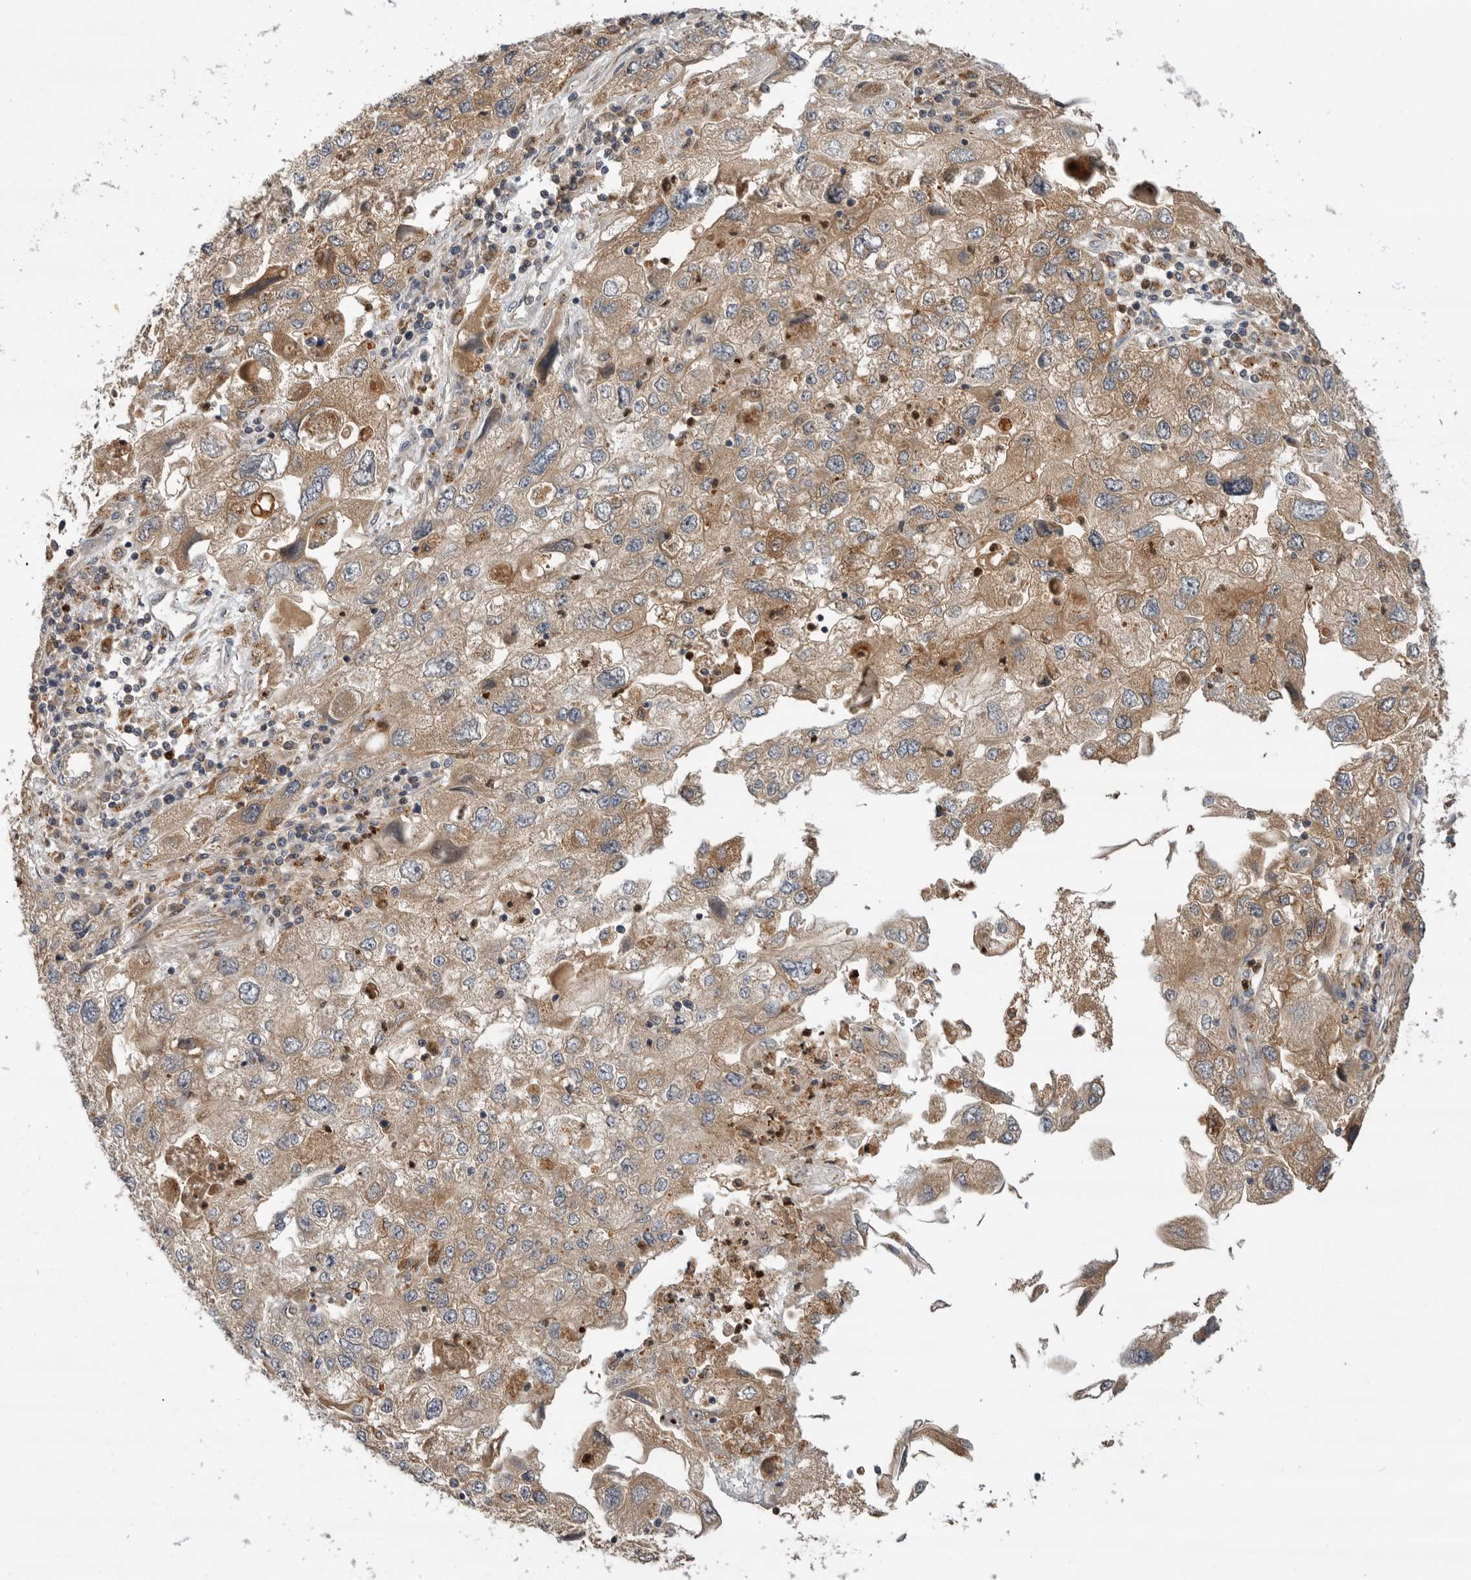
{"staining": {"intensity": "weak", "quantity": ">75%", "location": "cytoplasmic/membranous"}, "tissue": "endometrial cancer", "cell_type": "Tumor cells", "image_type": "cancer", "snomed": [{"axis": "morphology", "description": "Adenocarcinoma, NOS"}, {"axis": "topography", "description": "Endometrium"}], "caption": "A micrograph of endometrial adenocarcinoma stained for a protein reveals weak cytoplasmic/membranous brown staining in tumor cells.", "gene": "GNE", "patient": {"sex": "female", "age": 49}}